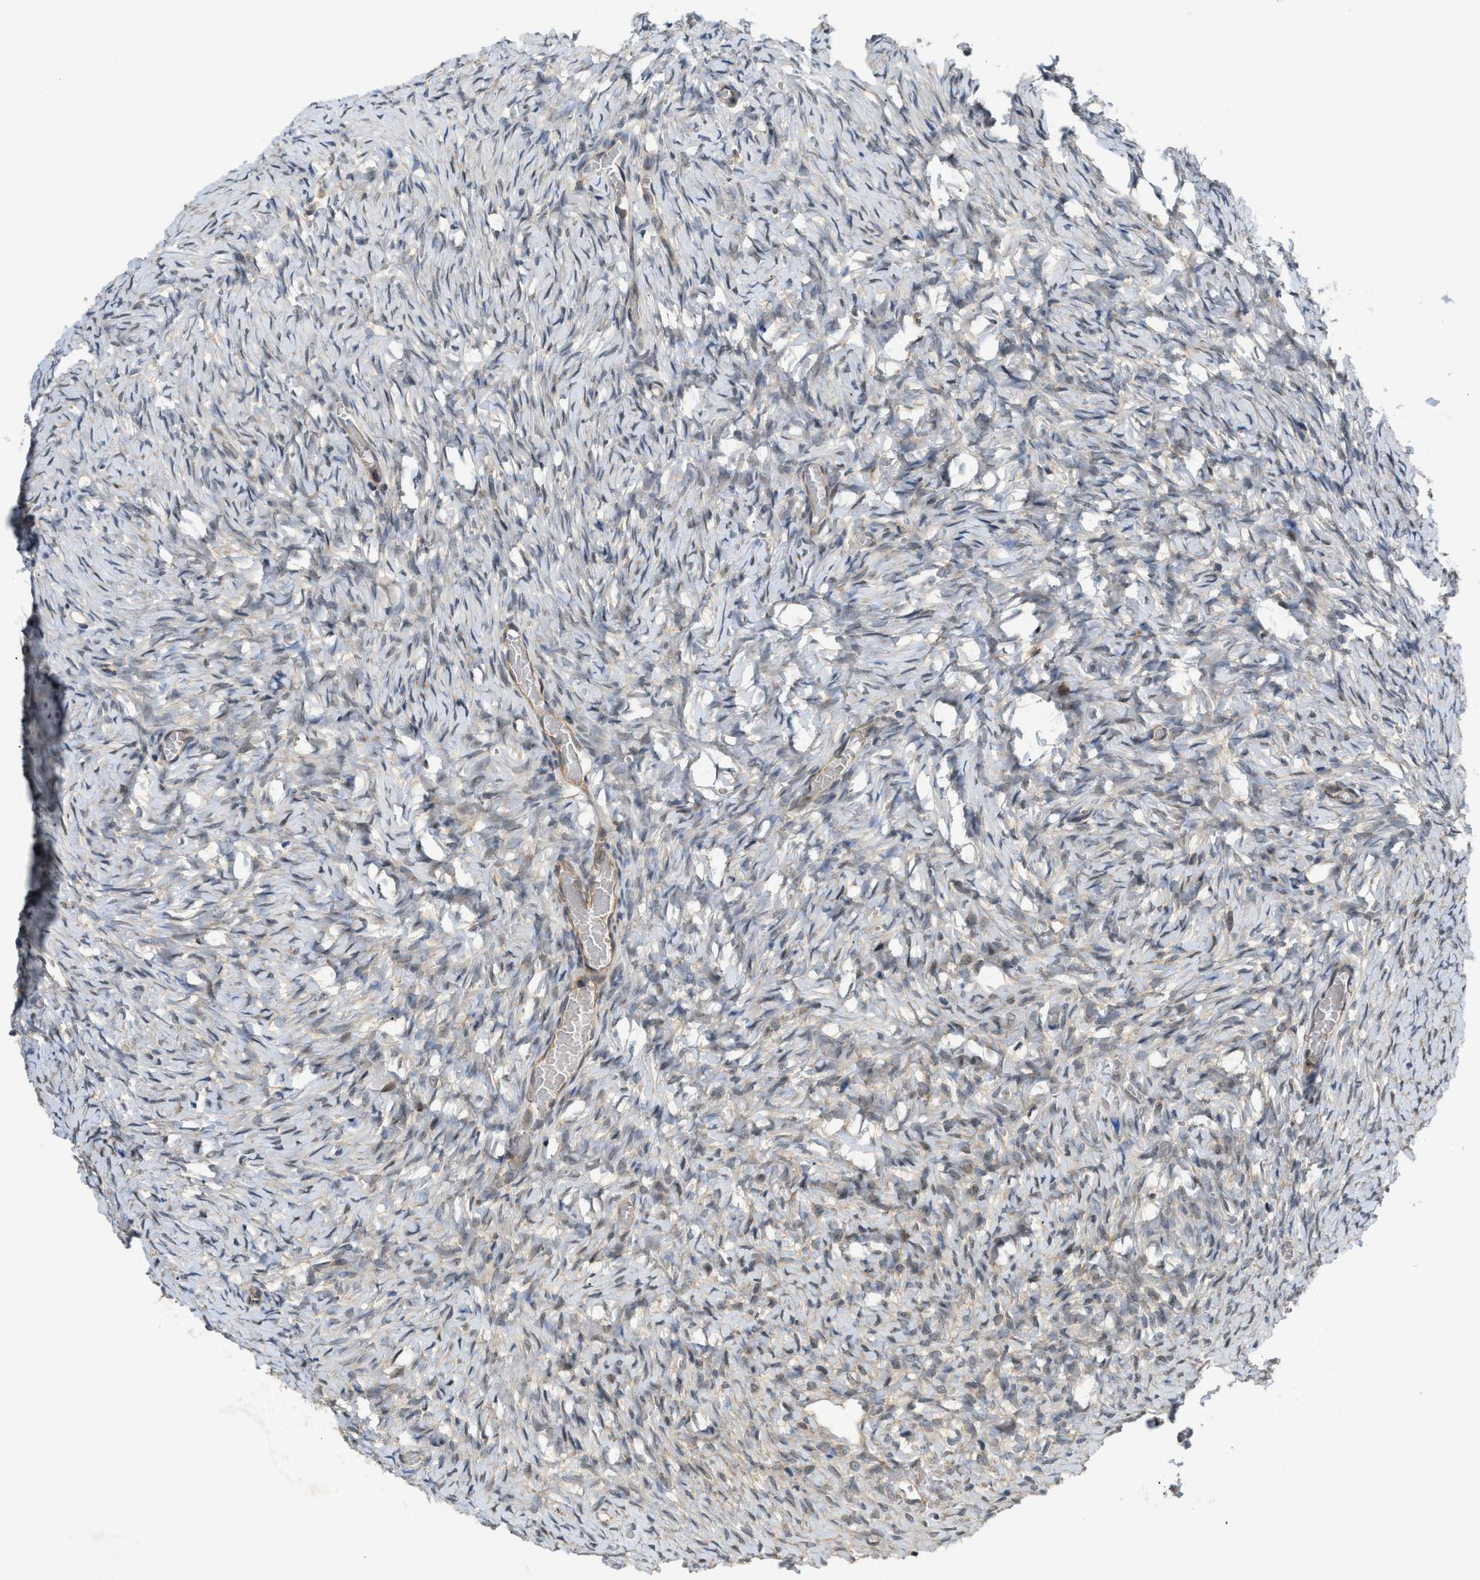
{"staining": {"intensity": "negative", "quantity": "none", "location": "none"}, "tissue": "ovary", "cell_type": "Ovarian stroma cells", "image_type": "normal", "snomed": [{"axis": "morphology", "description": "Normal tissue, NOS"}, {"axis": "topography", "description": "Ovary"}], "caption": "Ovarian stroma cells show no significant protein staining in unremarkable ovary. (DAB immunohistochemistry visualized using brightfield microscopy, high magnification).", "gene": "TRAK2", "patient": {"sex": "female", "age": 27}}